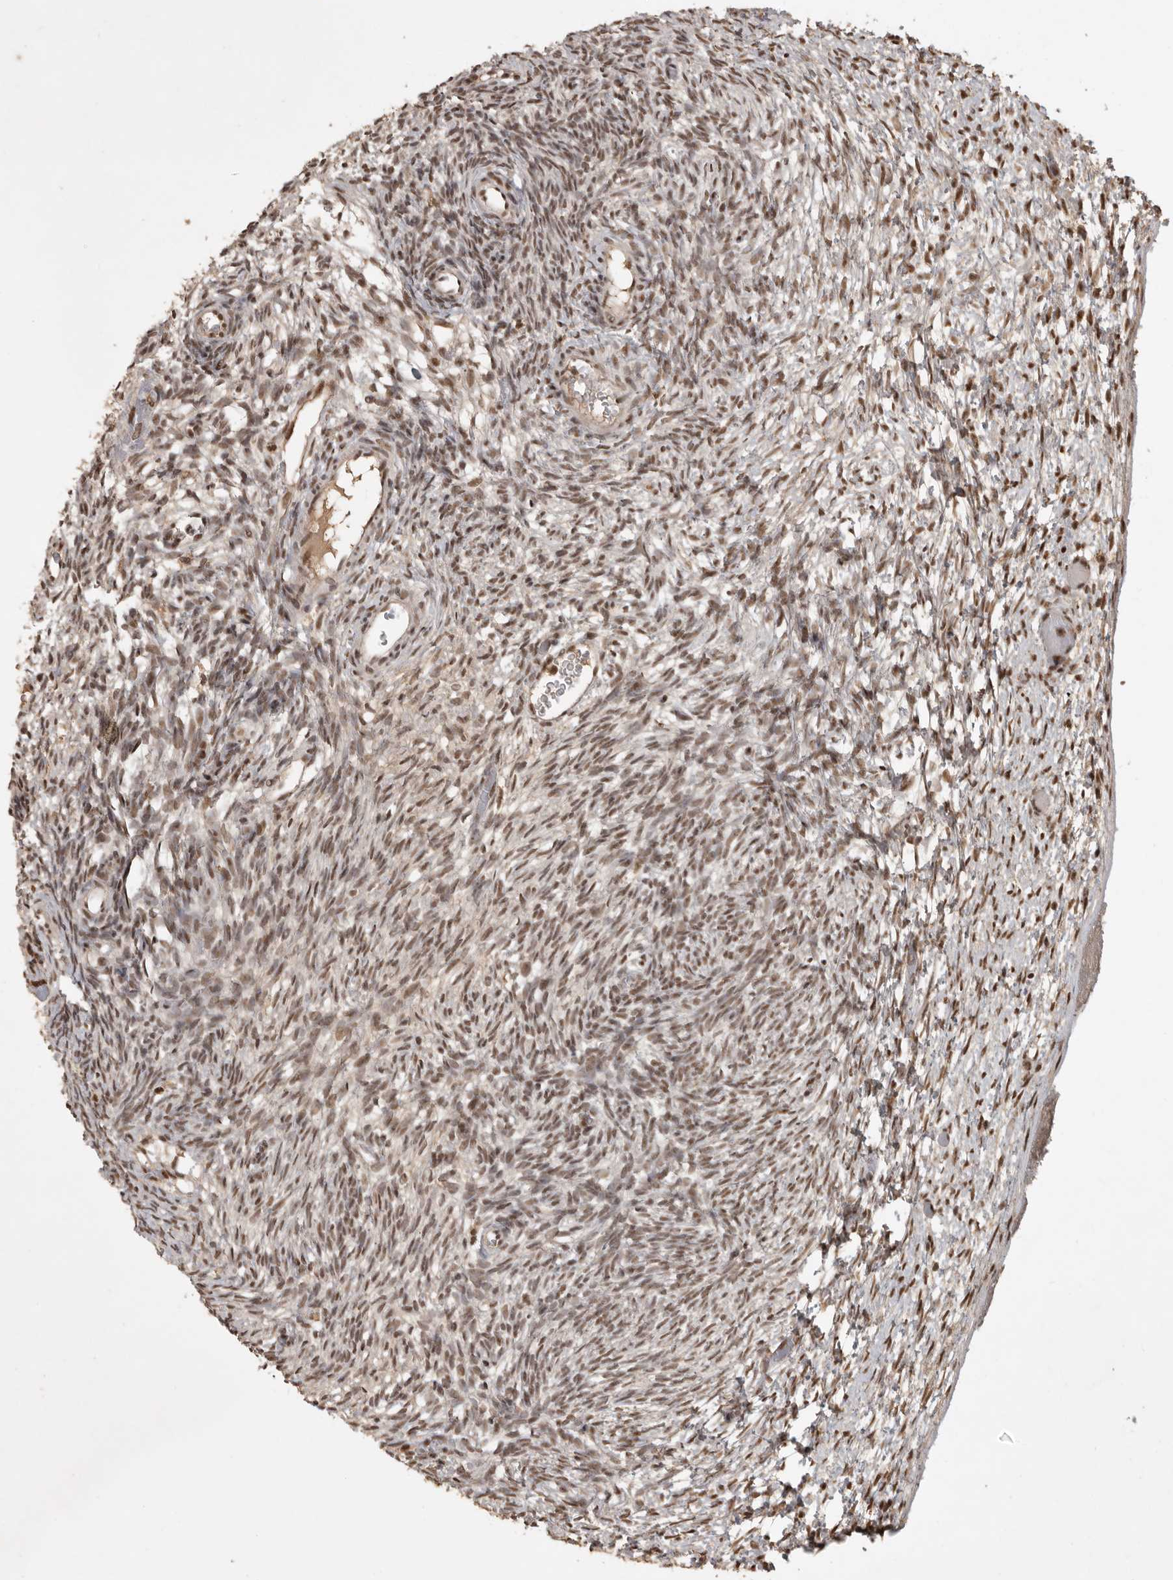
{"staining": {"intensity": "moderate", "quantity": ">75%", "location": "cytoplasmic/membranous,nuclear"}, "tissue": "ovary", "cell_type": "Follicle cells", "image_type": "normal", "snomed": [{"axis": "morphology", "description": "Normal tissue, NOS"}, {"axis": "topography", "description": "Ovary"}], "caption": "DAB (3,3'-diaminobenzidine) immunohistochemical staining of benign ovary shows moderate cytoplasmic/membranous,nuclear protein staining in about >75% of follicle cells. (IHC, brightfield microscopy, high magnification).", "gene": "CBLL1", "patient": {"sex": "female", "age": 34}}